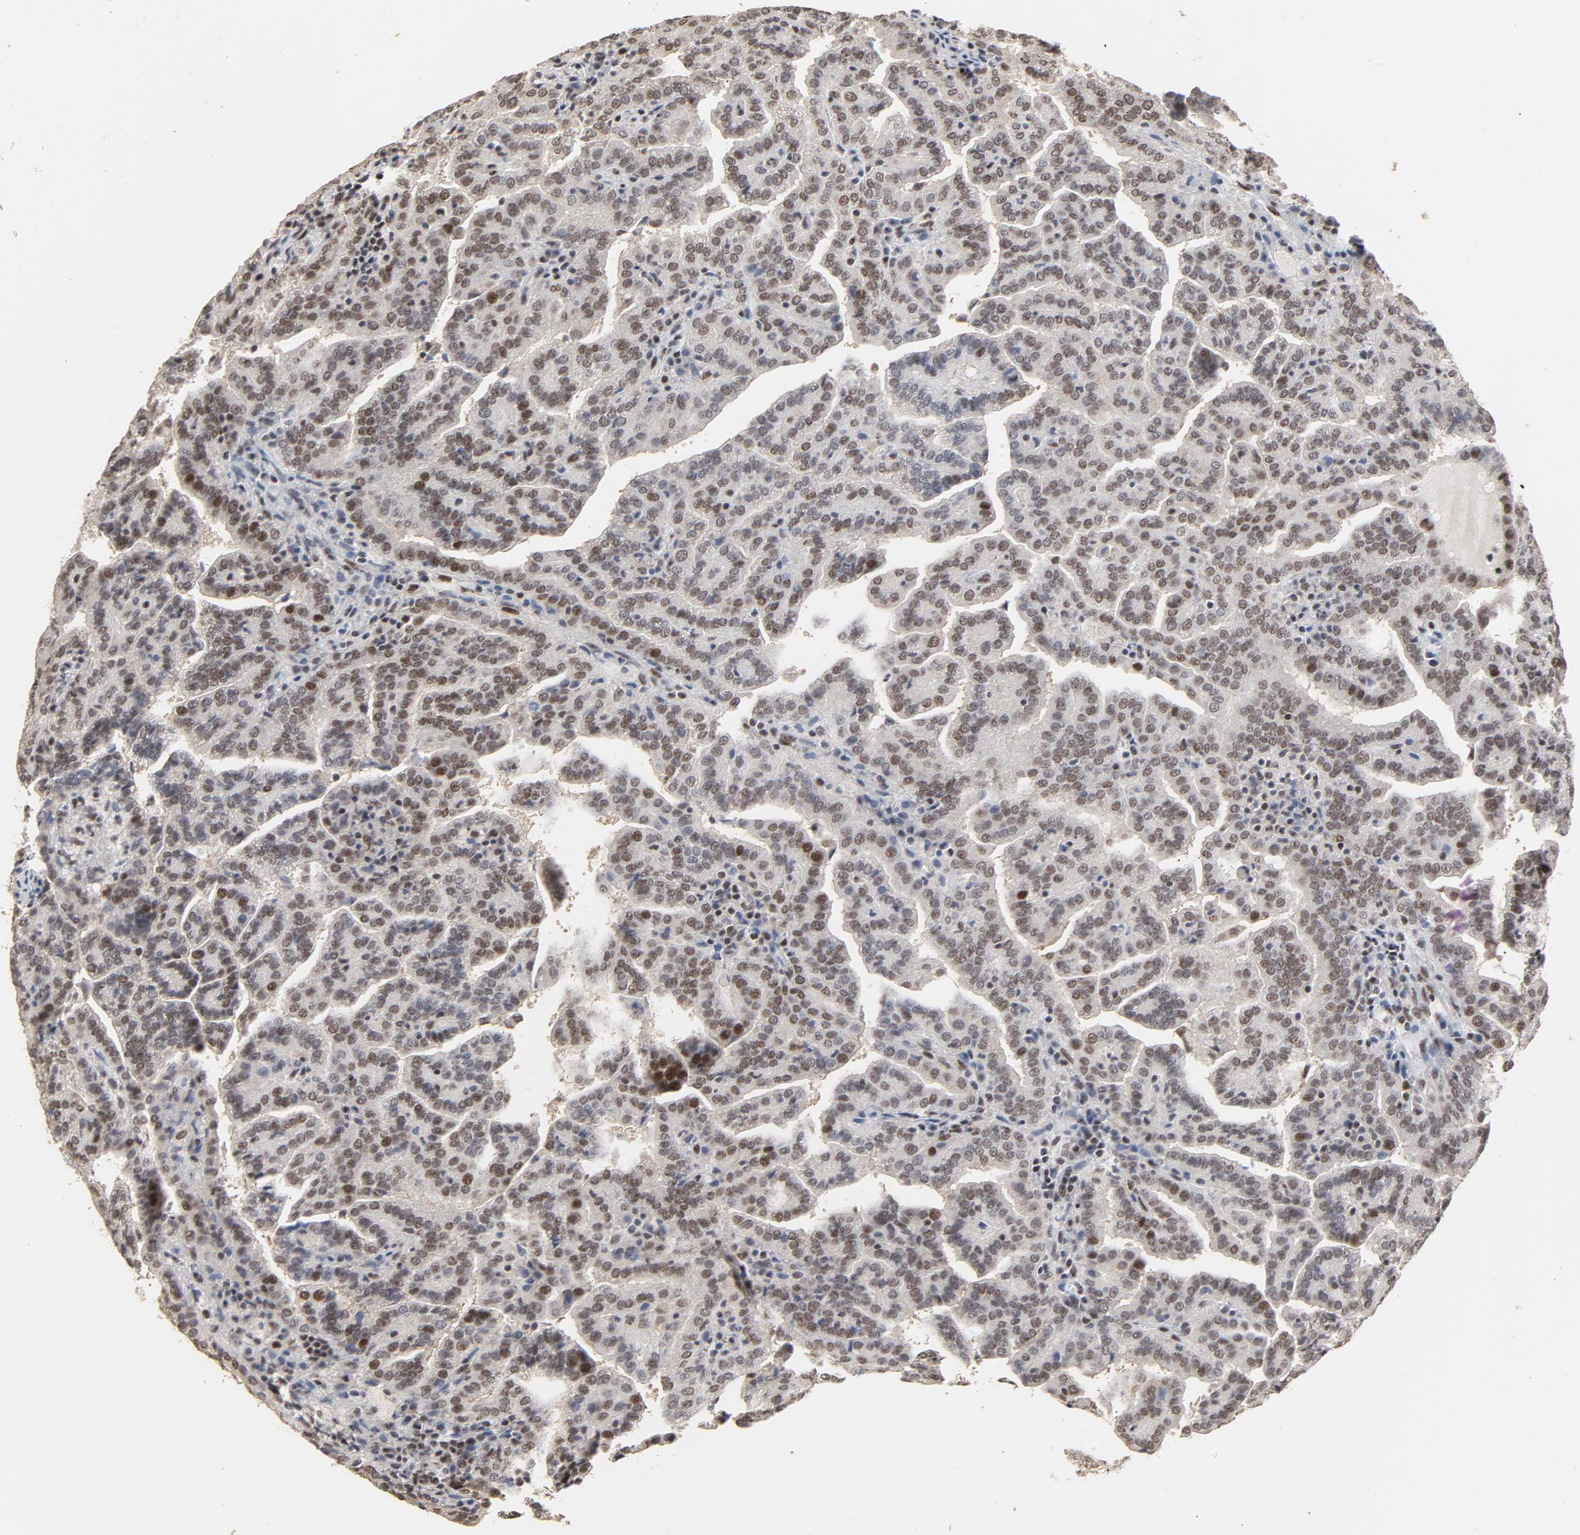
{"staining": {"intensity": "moderate", "quantity": ">75%", "location": "nuclear"}, "tissue": "renal cancer", "cell_type": "Tumor cells", "image_type": "cancer", "snomed": [{"axis": "morphology", "description": "Adenocarcinoma, NOS"}, {"axis": "topography", "description": "Kidney"}], "caption": "About >75% of tumor cells in human renal cancer (adenocarcinoma) exhibit moderate nuclear protein expression as visualized by brown immunohistochemical staining.", "gene": "TP53RK", "patient": {"sex": "male", "age": 61}}